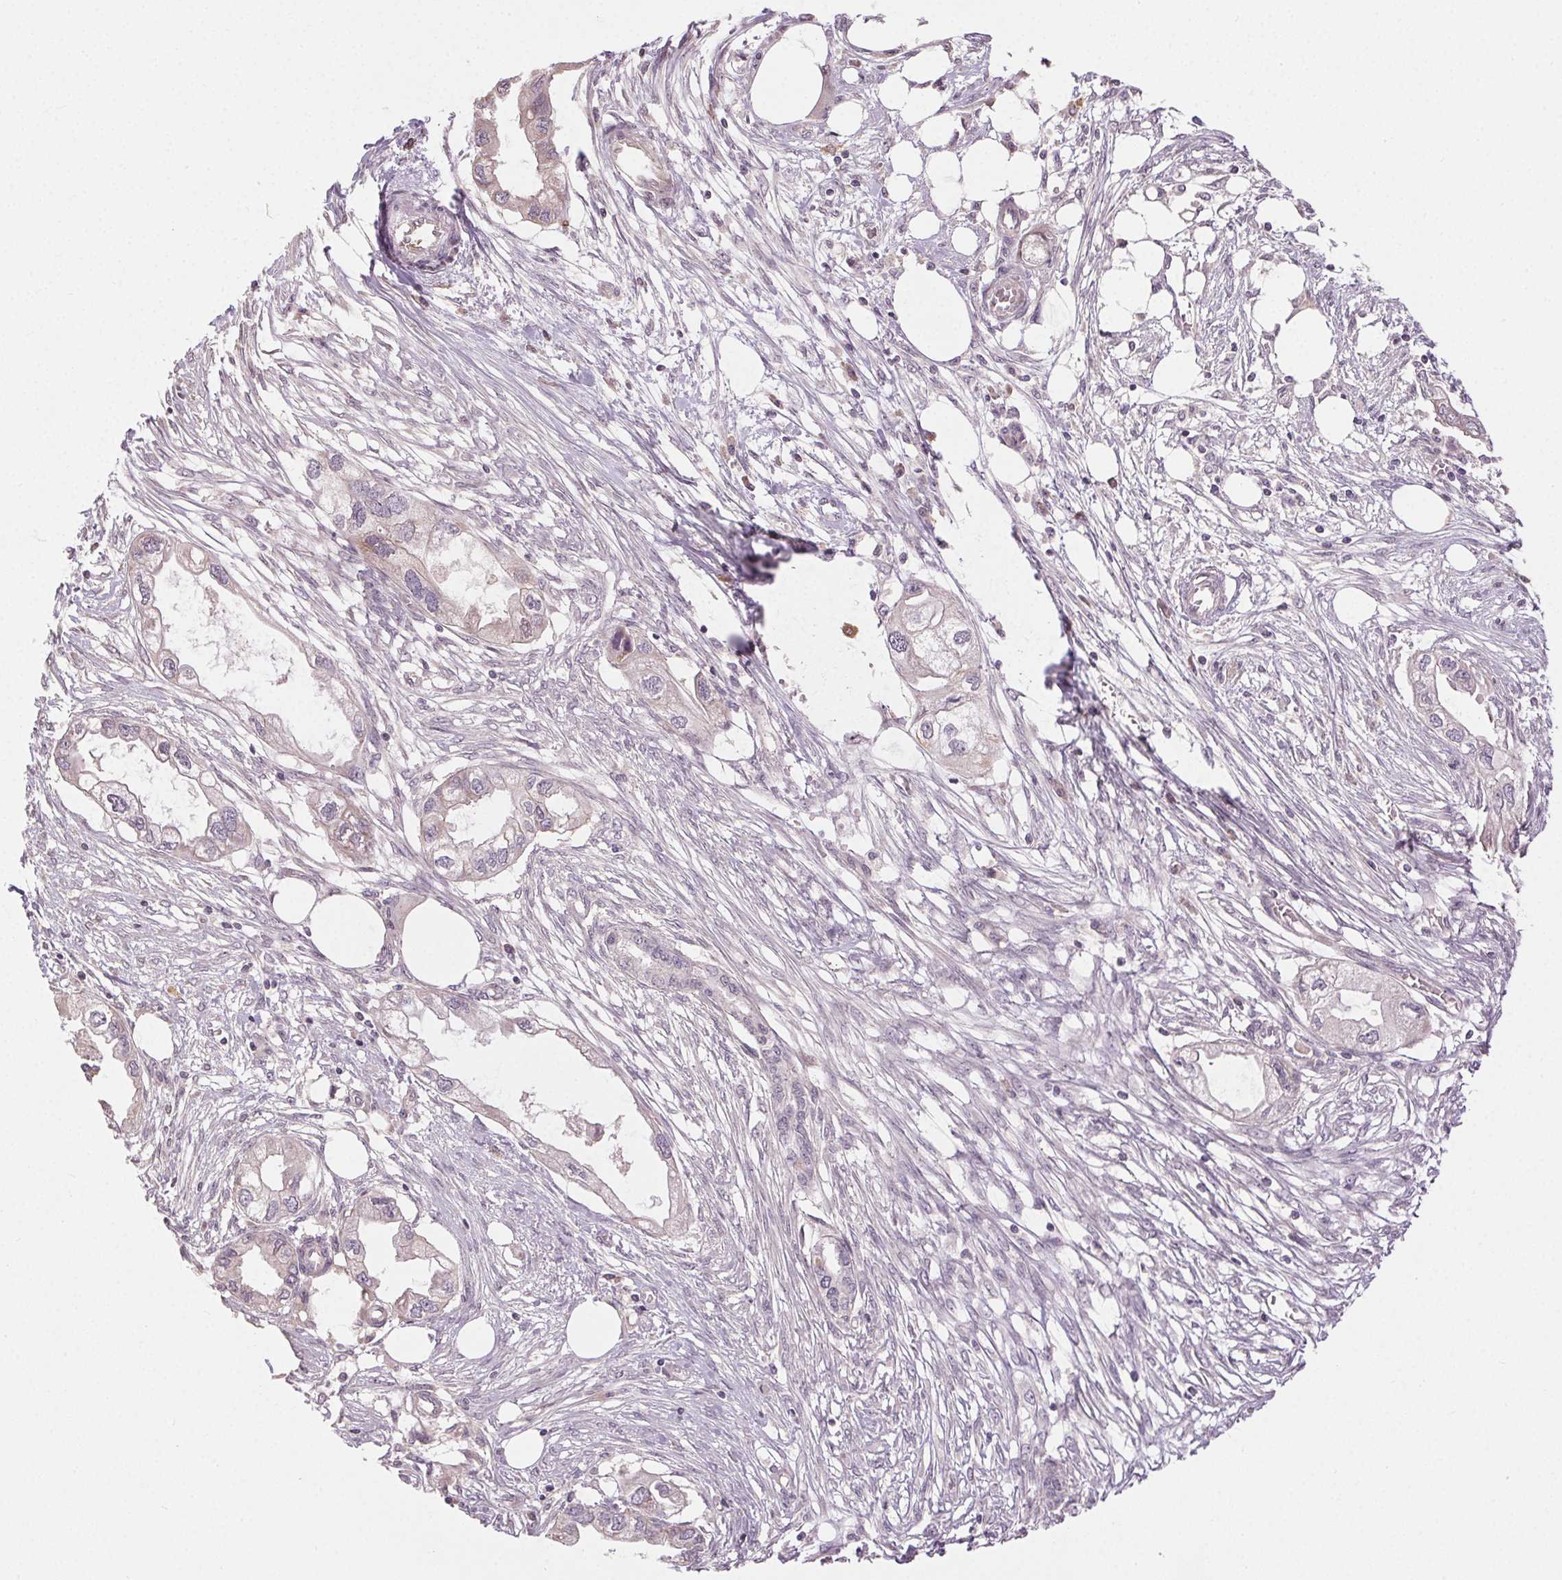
{"staining": {"intensity": "negative", "quantity": "none", "location": "none"}, "tissue": "endometrial cancer", "cell_type": "Tumor cells", "image_type": "cancer", "snomed": [{"axis": "morphology", "description": "Adenocarcinoma, NOS"}, {"axis": "morphology", "description": "Adenocarcinoma, metastatic, NOS"}, {"axis": "topography", "description": "Adipose tissue"}, {"axis": "topography", "description": "Endometrium"}], "caption": "Immunohistochemical staining of endometrial metastatic adenocarcinoma reveals no significant positivity in tumor cells.", "gene": "ATP1B3", "patient": {"sex": "female", "age": 67}}